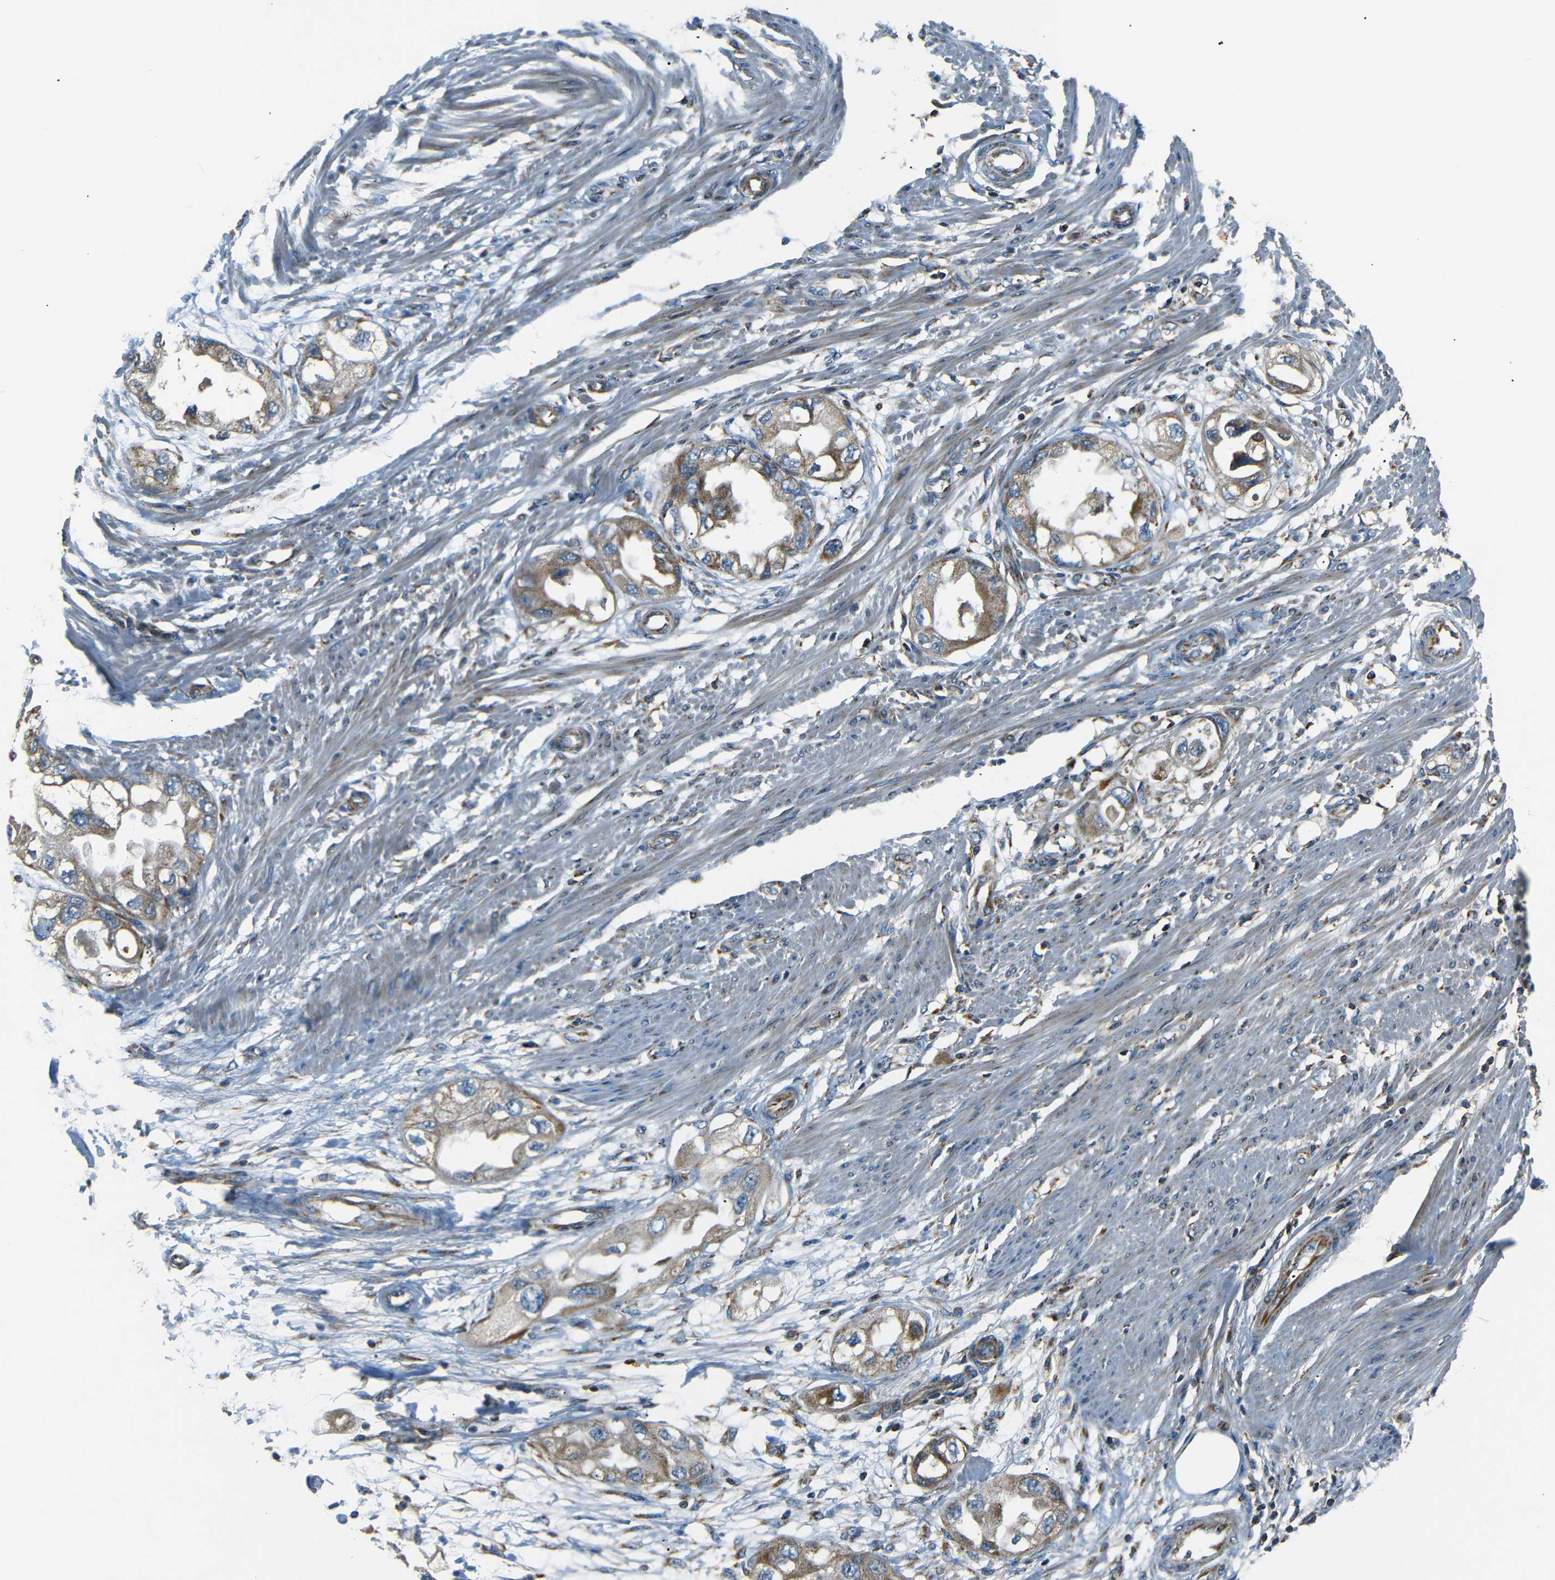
{"staining": {"intensity": "moderate", "quantity": ">75%", "location": "cytoplasmic/membranous"}, "tissue": "endometrial cancer", "cell_type": "Tumor cells", "image_type": "cancer", "snomed": [{"axis": "morphology", "description": "Adenocarcinoma, NOS"}, {"axis": "topography", "description": "Endometrium"}], "caption": "The photomicrograph reveals immunohistochemical staining of endometrial cancer. There is moderate cytoplasmic/membranous positivity is present in about >75% of tumor cells.", "gene": "NETO2", "patient": {"sex": "female", "age": 67}}